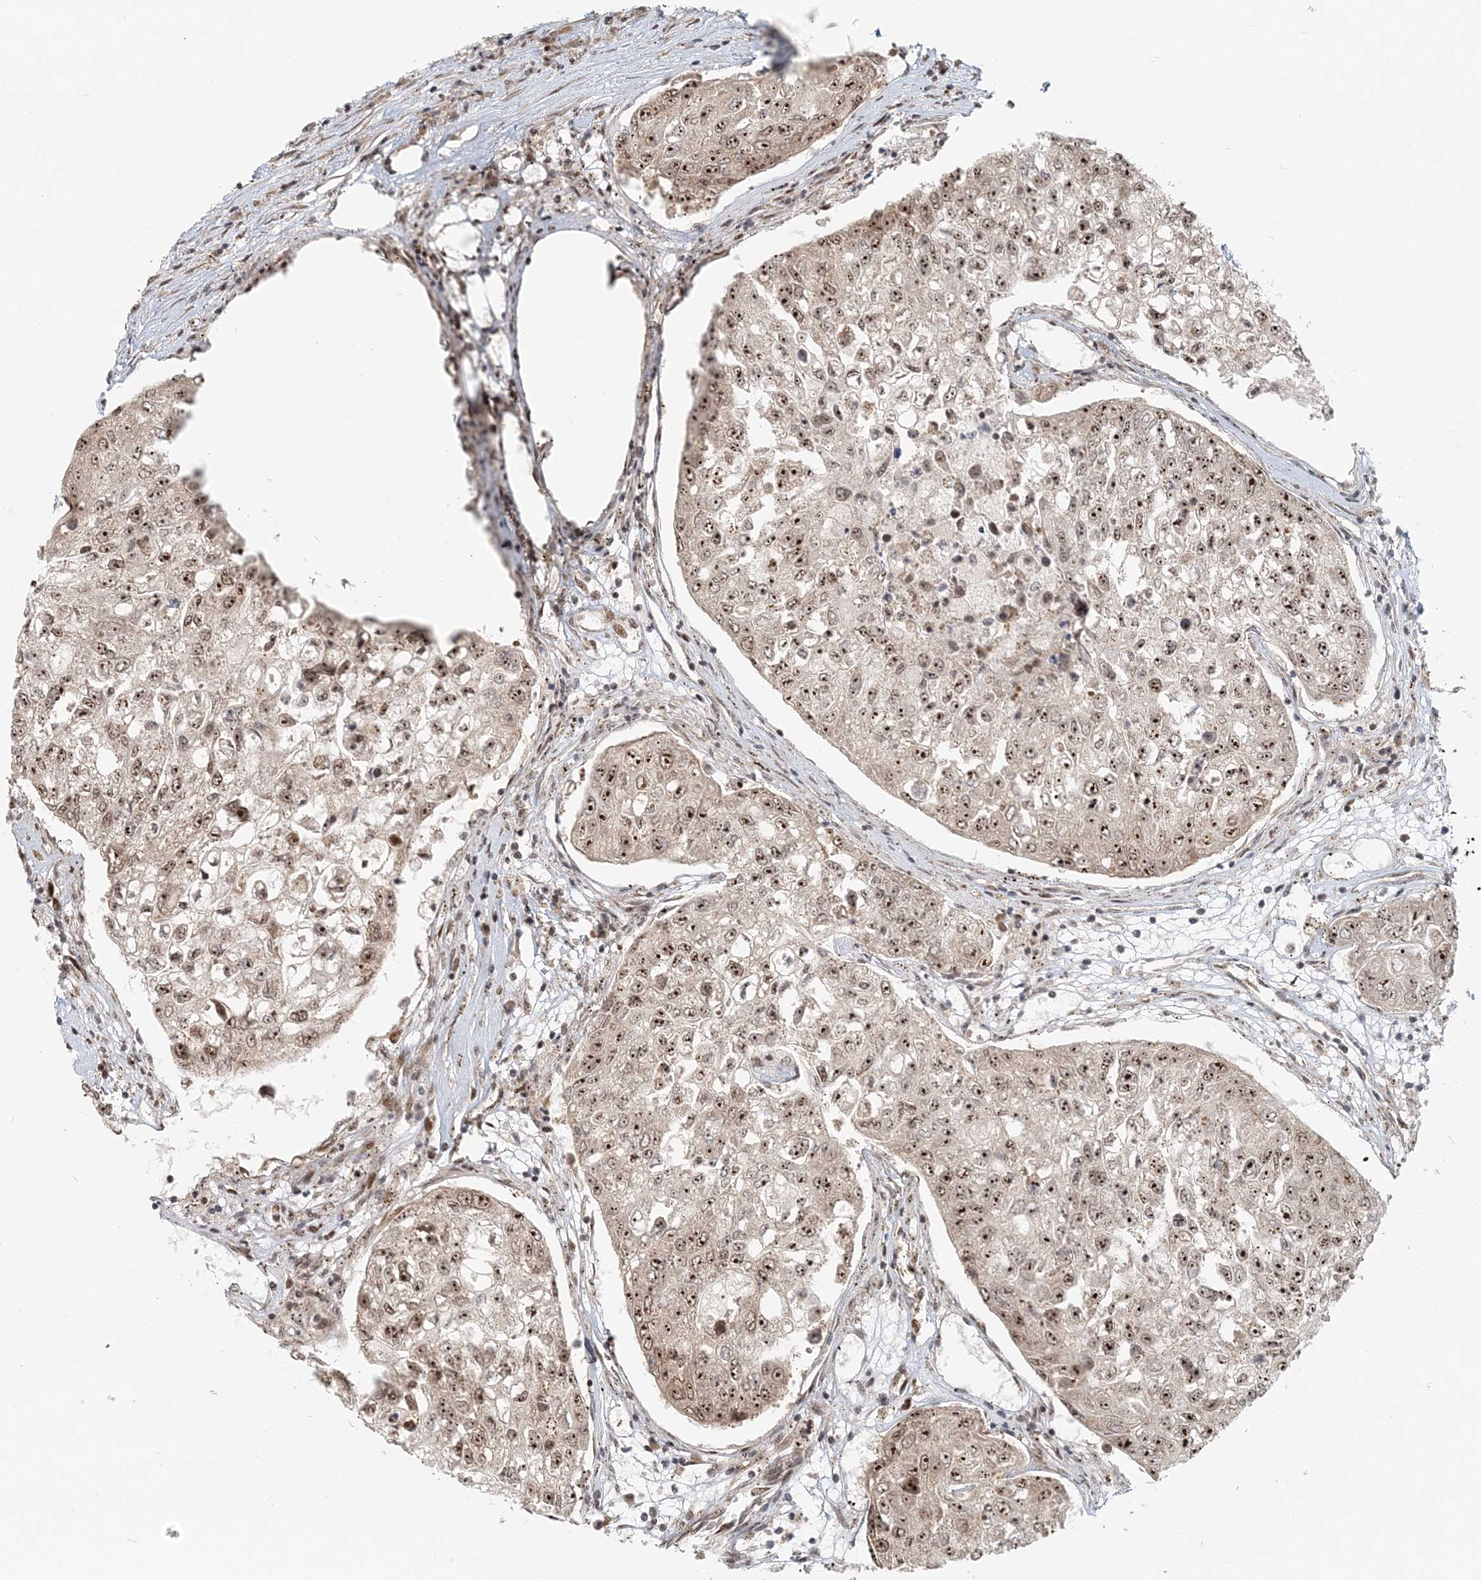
{"staining": {"intensity": "moderate", "quantity": ">75%", "location": "nuclear"}, "tissue": "urothelial cancer", "cell_type": "Tumor cells", "image_type": "cancer", "snomed": [{"axis": "morphology", "description": "Urothelial carcinoma, High grade"}, {"axis": "topography", "description": "Lymph node"}, {"axis": "topography", "description": "Urinary bladder"}], "caption": "Immunohistochemistry image of high-grade urothelial carcinoma stained for a protein (brown), which reveals medium levels of moderate nuclear staining in about >75% of tumor cells.", "gene": "BAZ1B", "patient": {"sex": "male", "age": 51}}